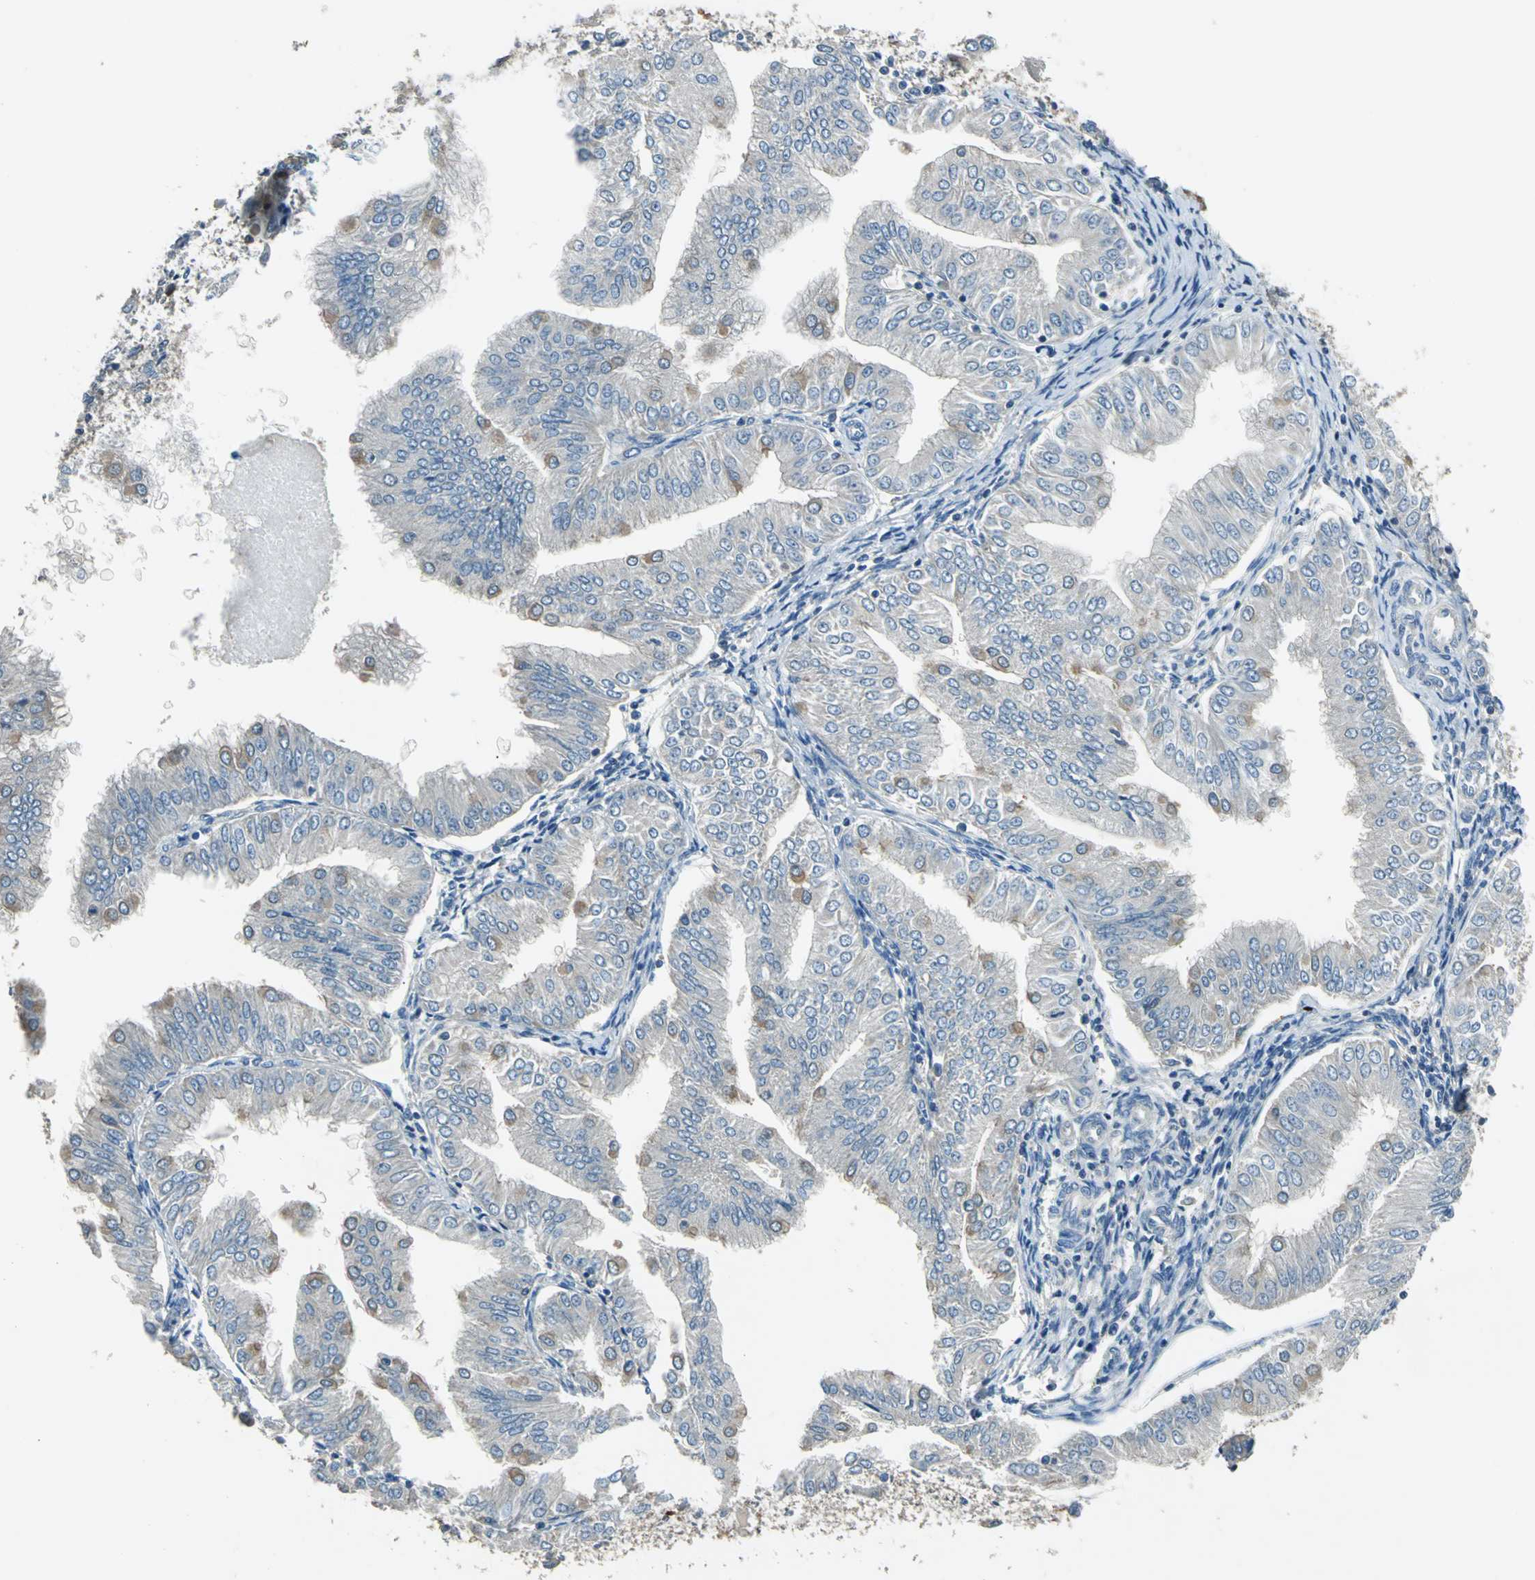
{"staining": {"intensity": "weak", "quantity": "<25%", "location": "cytoplasmic/membranous"}, "tissue": "endometrial cancer", "cell_type": "Tumor cells", "image_type": "cancer", "snomed": [{"axis": "morphology", "description": "Adenocarcinoma, NOS"}, {"axis": "topography", "description": "Endometrium"}], "caption": "Histopathology image shows no significant protein expression in tumor cells of endometrial adenocarcinoma.", "gene": "PRKCA", "patient": {"sex": "female", "age": 53}}